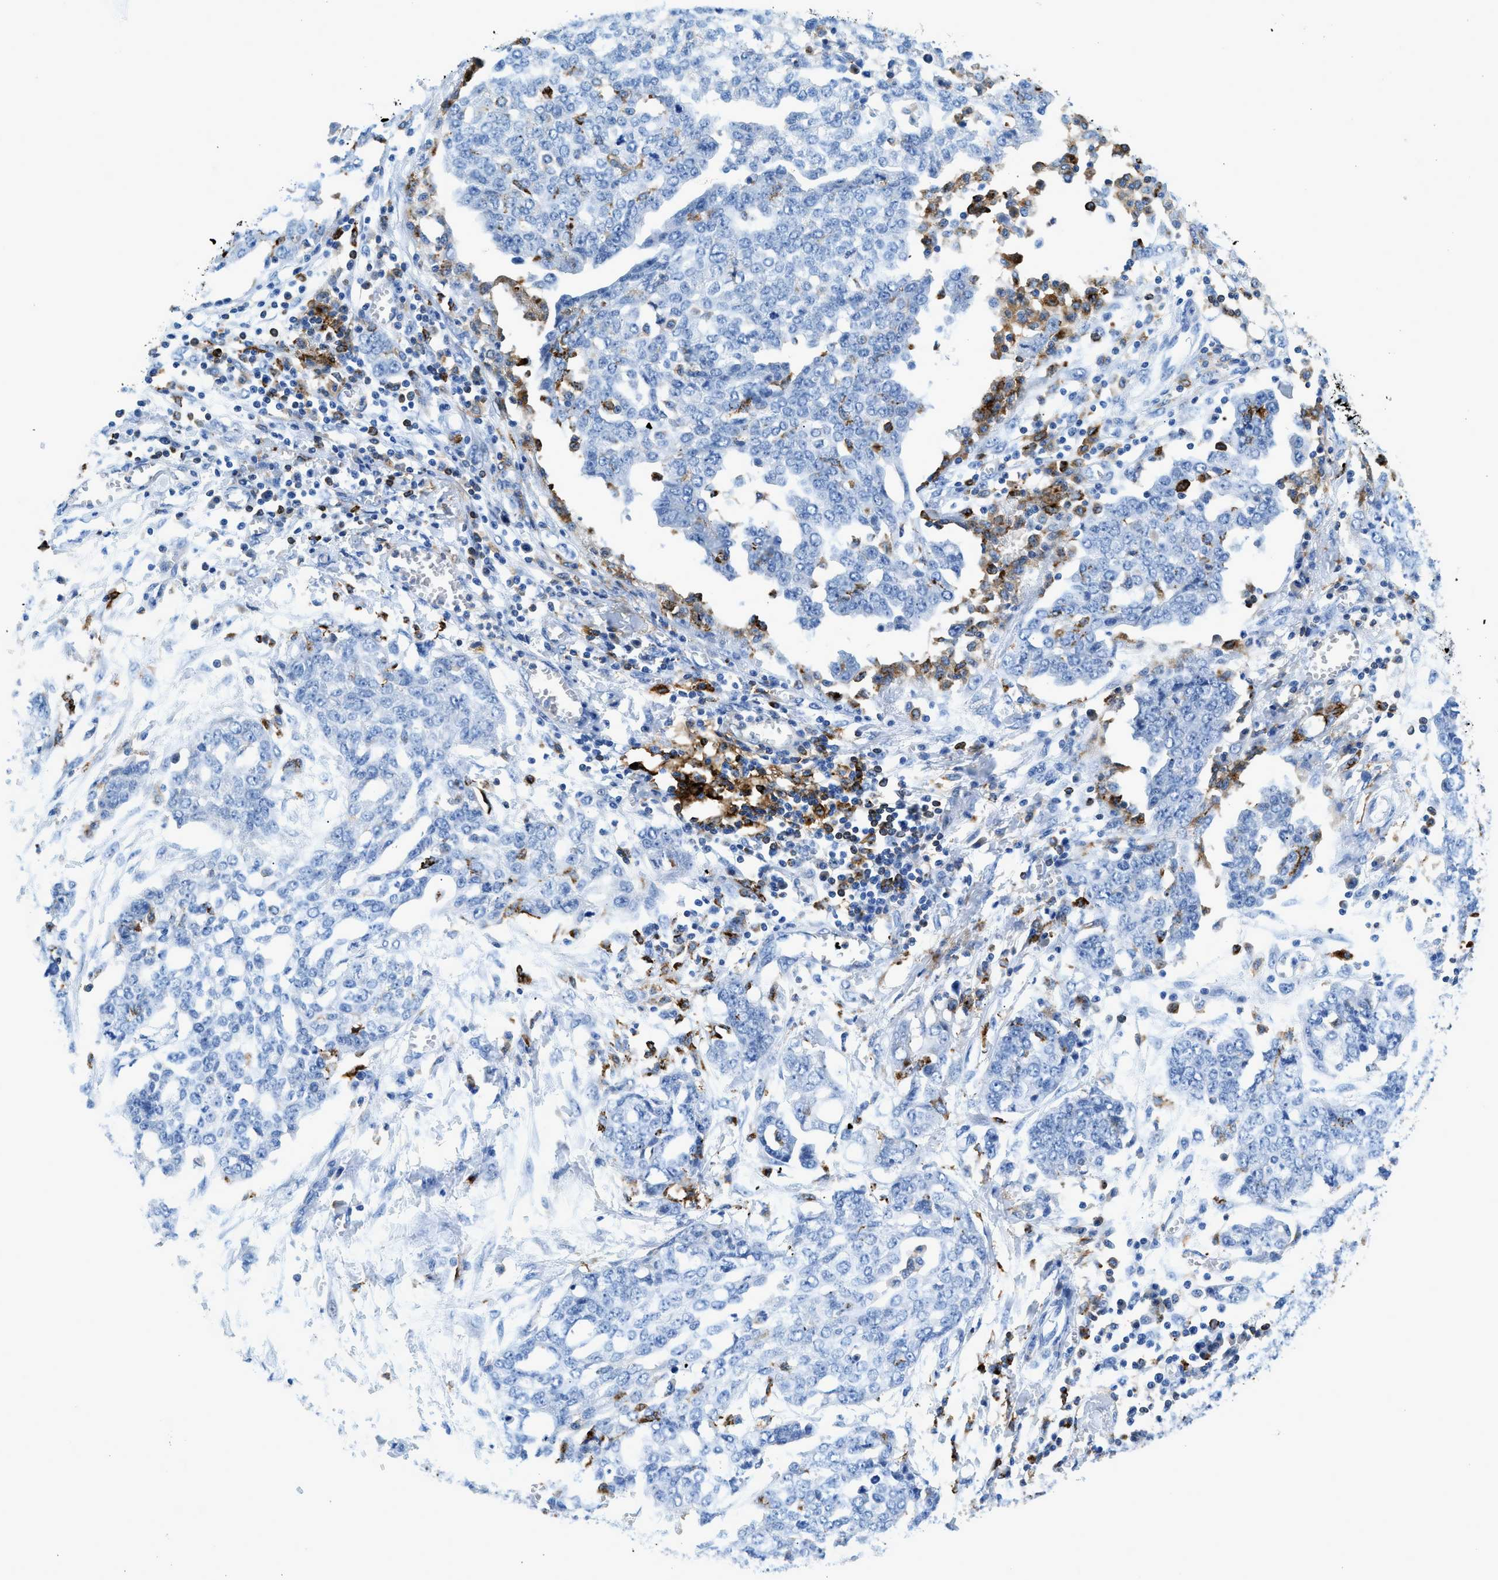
{"staining": {"intensity": "negative", "quantity": "none", "location": "none"}, "tissue": "ovarian cancer", "cell_type": "Tumor cells", "image_type": "cancer", "snomed": [{"axis": "morphology", "description": "Cystadenocarcinoma, serous, NOS"}, {"axis": "topography", "description": "Soft tissue"}, {"axis": "topography", "description": "Ovary"}], "caption": "IHC of human serous cystadenocarcinoma (ovarian) exhibits no expression in tumor cells.", "gene": "CD226", "patient": {"sex": "female", "age": 57}}